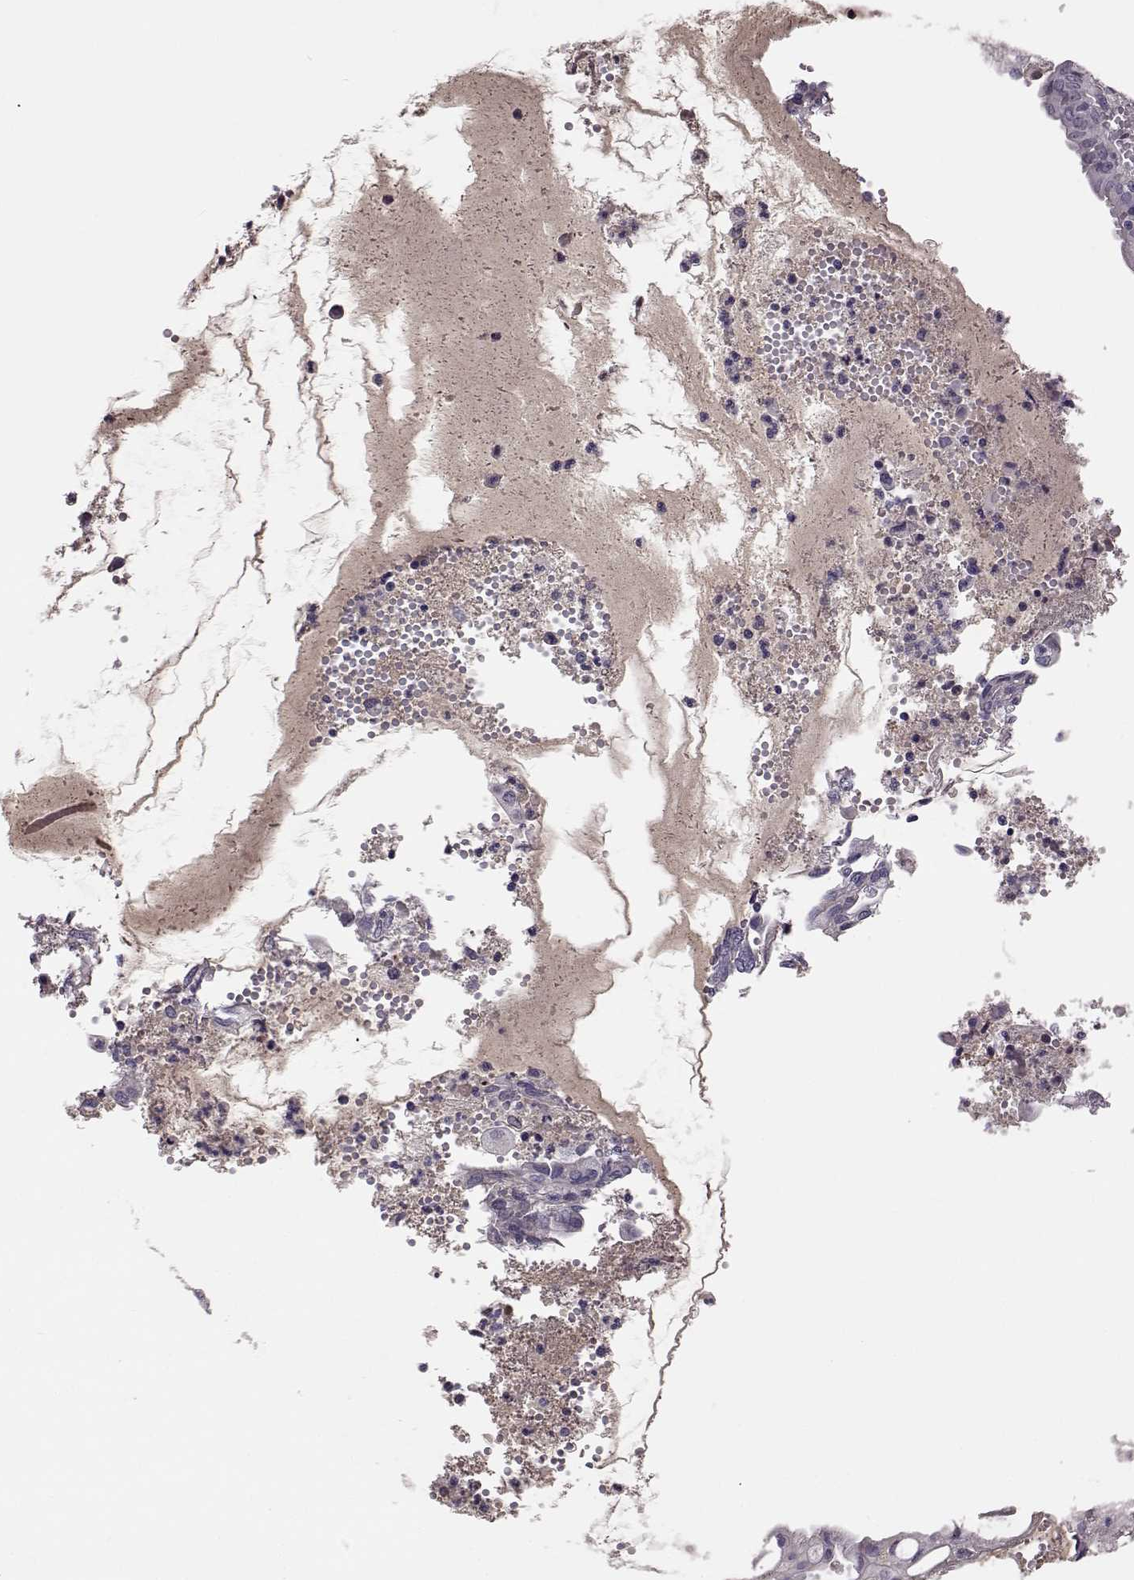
{"staining": {"intensity": "negative", "quantity": "none", "location": "none"}, "tissue": "endometrial cancer", "cell_type": "Tumor cells", "image_type": "cancer", "snomed": [{"axis": "morphology", "description": "Adenocarcinoma, NOS"}, {"axis": "topography", "description": "Endometrium"}], "caption": "Protein analysis of endometrial cancer reveals no significant expression in tumor cells.", "gene": "YJEFN3", "patient": {"sex": "female", "age": 68}}